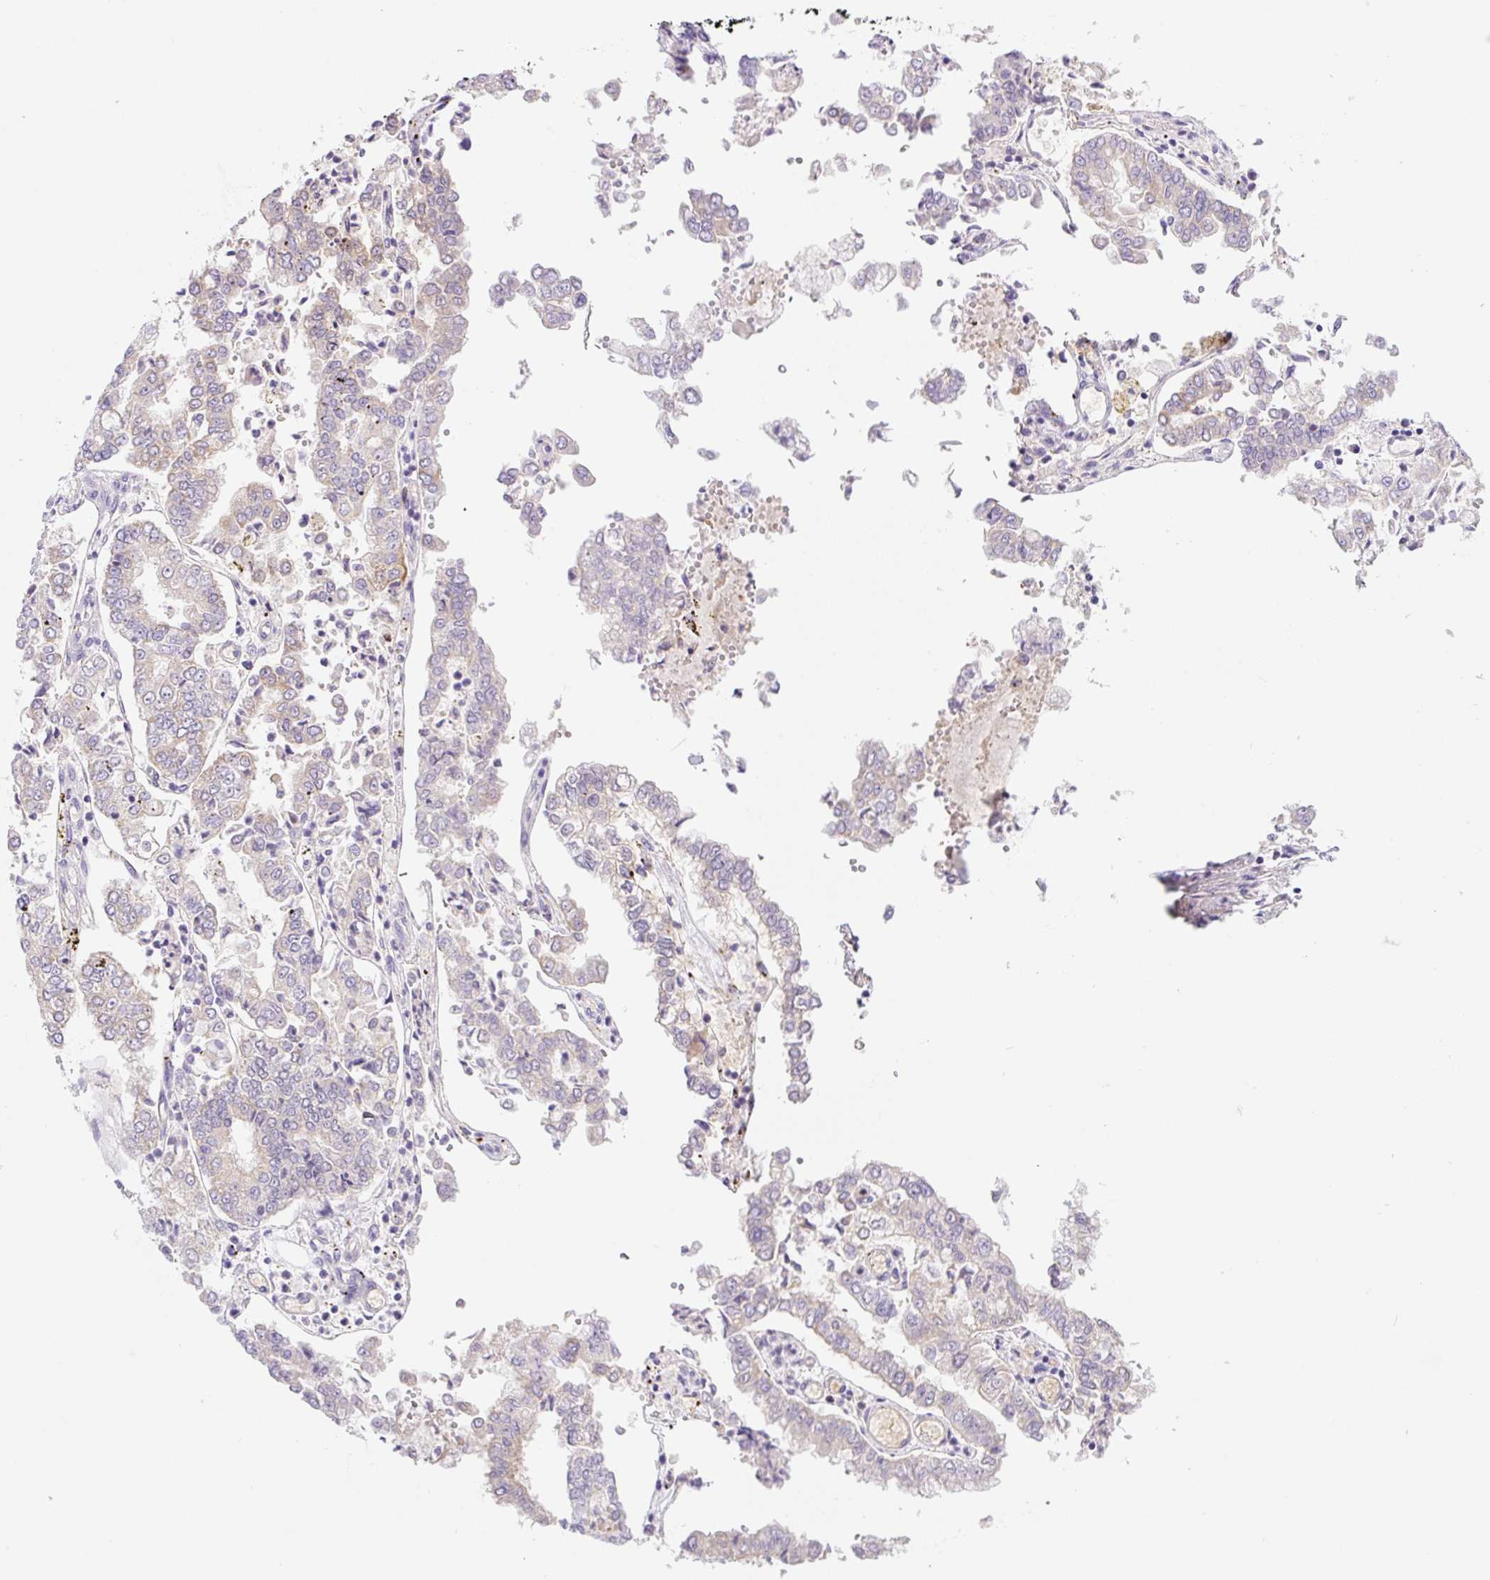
{"staining": {"intensity": "negative", "quantity": "none", "location": "none"}, "tissue": "stomach cancer", "cell_type": "Tumor cells", "image_type": "cancer", "snomed": [{"axis": "morphology", "description": "Adenocarcinoma, NOS"}, {"axis": "topography", "description": "Stomach"}], "caption": "Immunohistochemistry of stomach cancer demonstrates no staining in tumor cells.", "gene": "NDST3", "patient": {"sex": "male", "age": 76}}